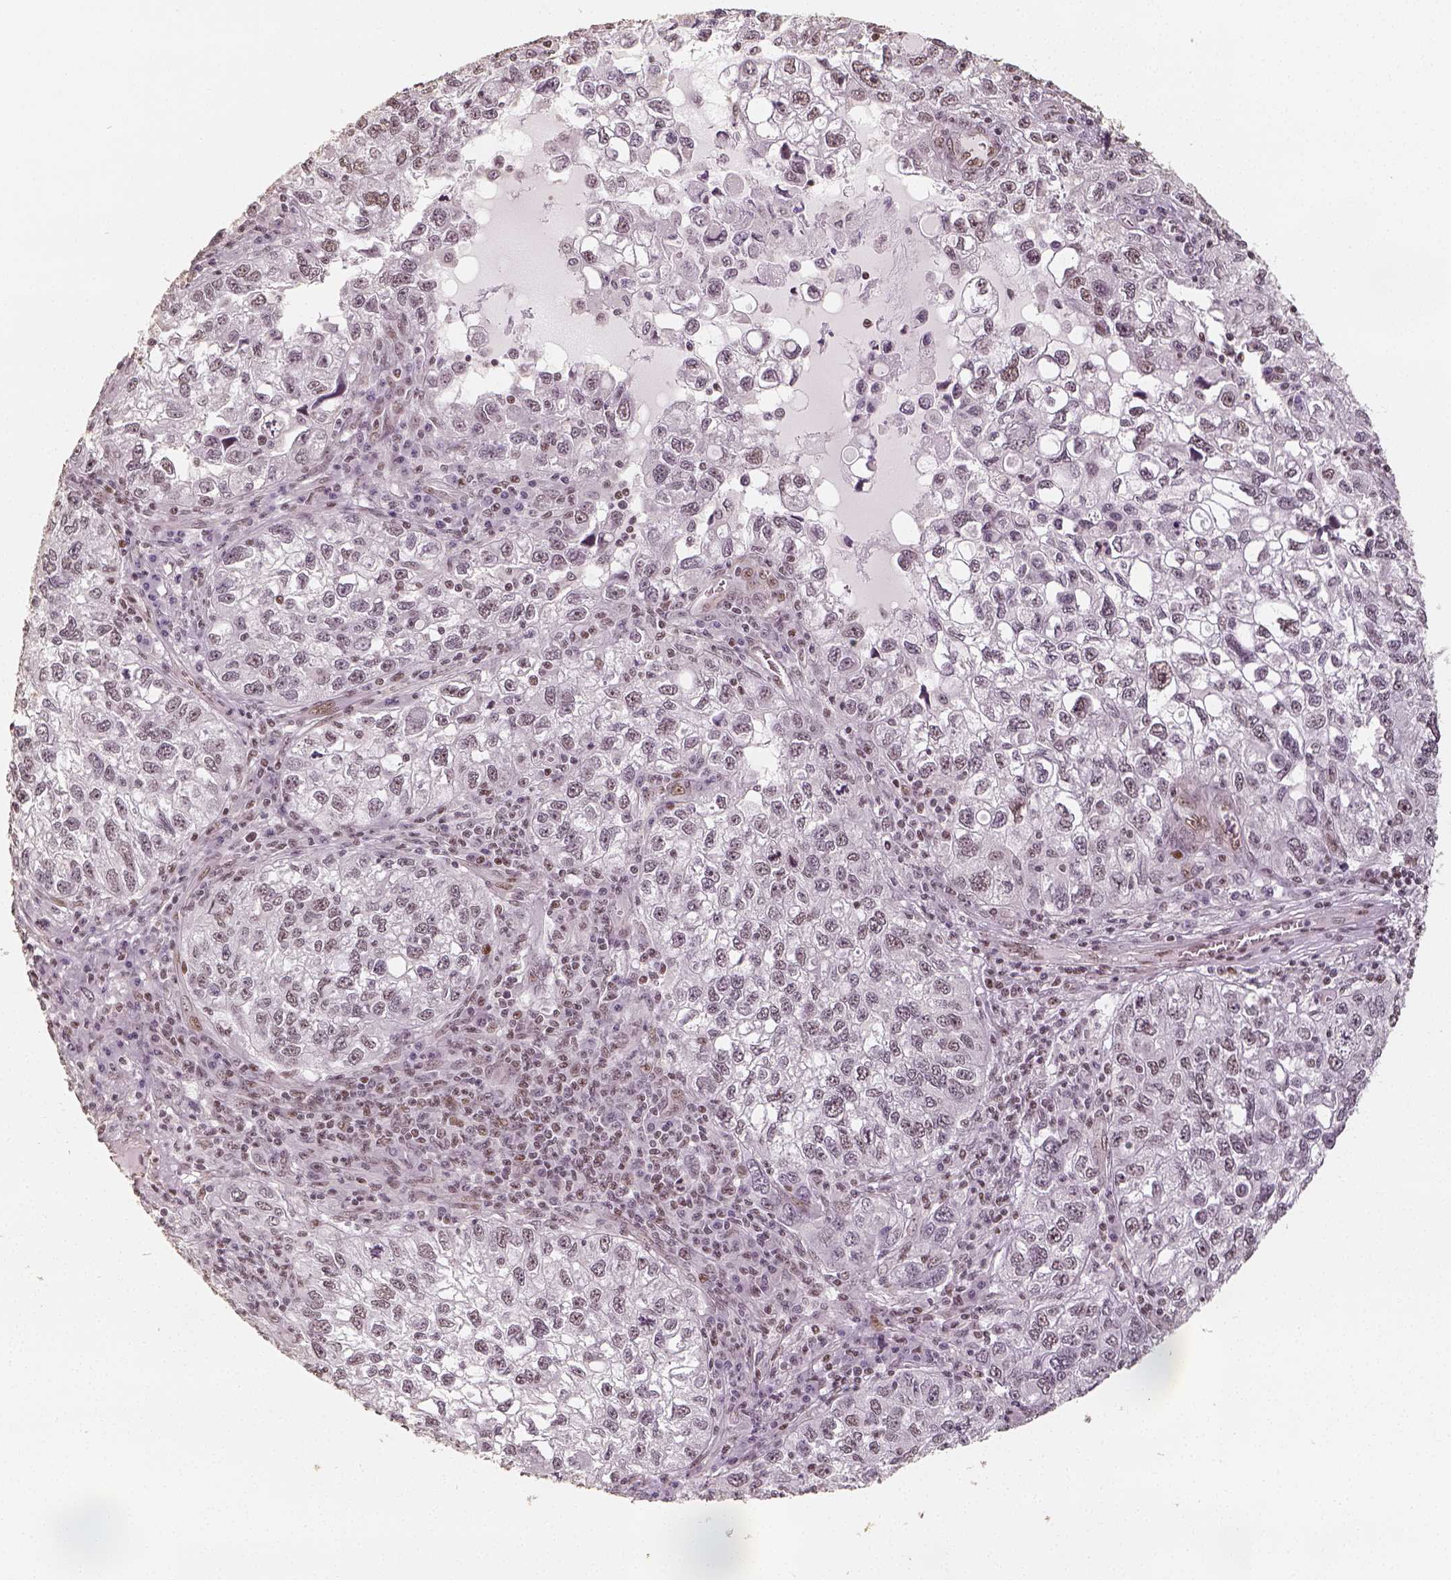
{"staining": {"intensity": "weak", "quantity": ">75%", "location": "nuclear"}, "tissue": "cervical cancer", "cell_type": "Tumor cells", "image_type": "cancer", "snomed": [{"axis": "morphology", "description": "Squamous cell carcinoma, NOS"}, {"axis": "topography", "description": "Cervix"}], "caption": "This photomicrograph exhibits immunohistochemistry (IHC) staining of human cervical squamous cell carcinoma, with low weak nuclear expression in approximately >75% of tumor cells.", "gene": "HDAC1", "patient": {"sex": "female", "age": 55}}